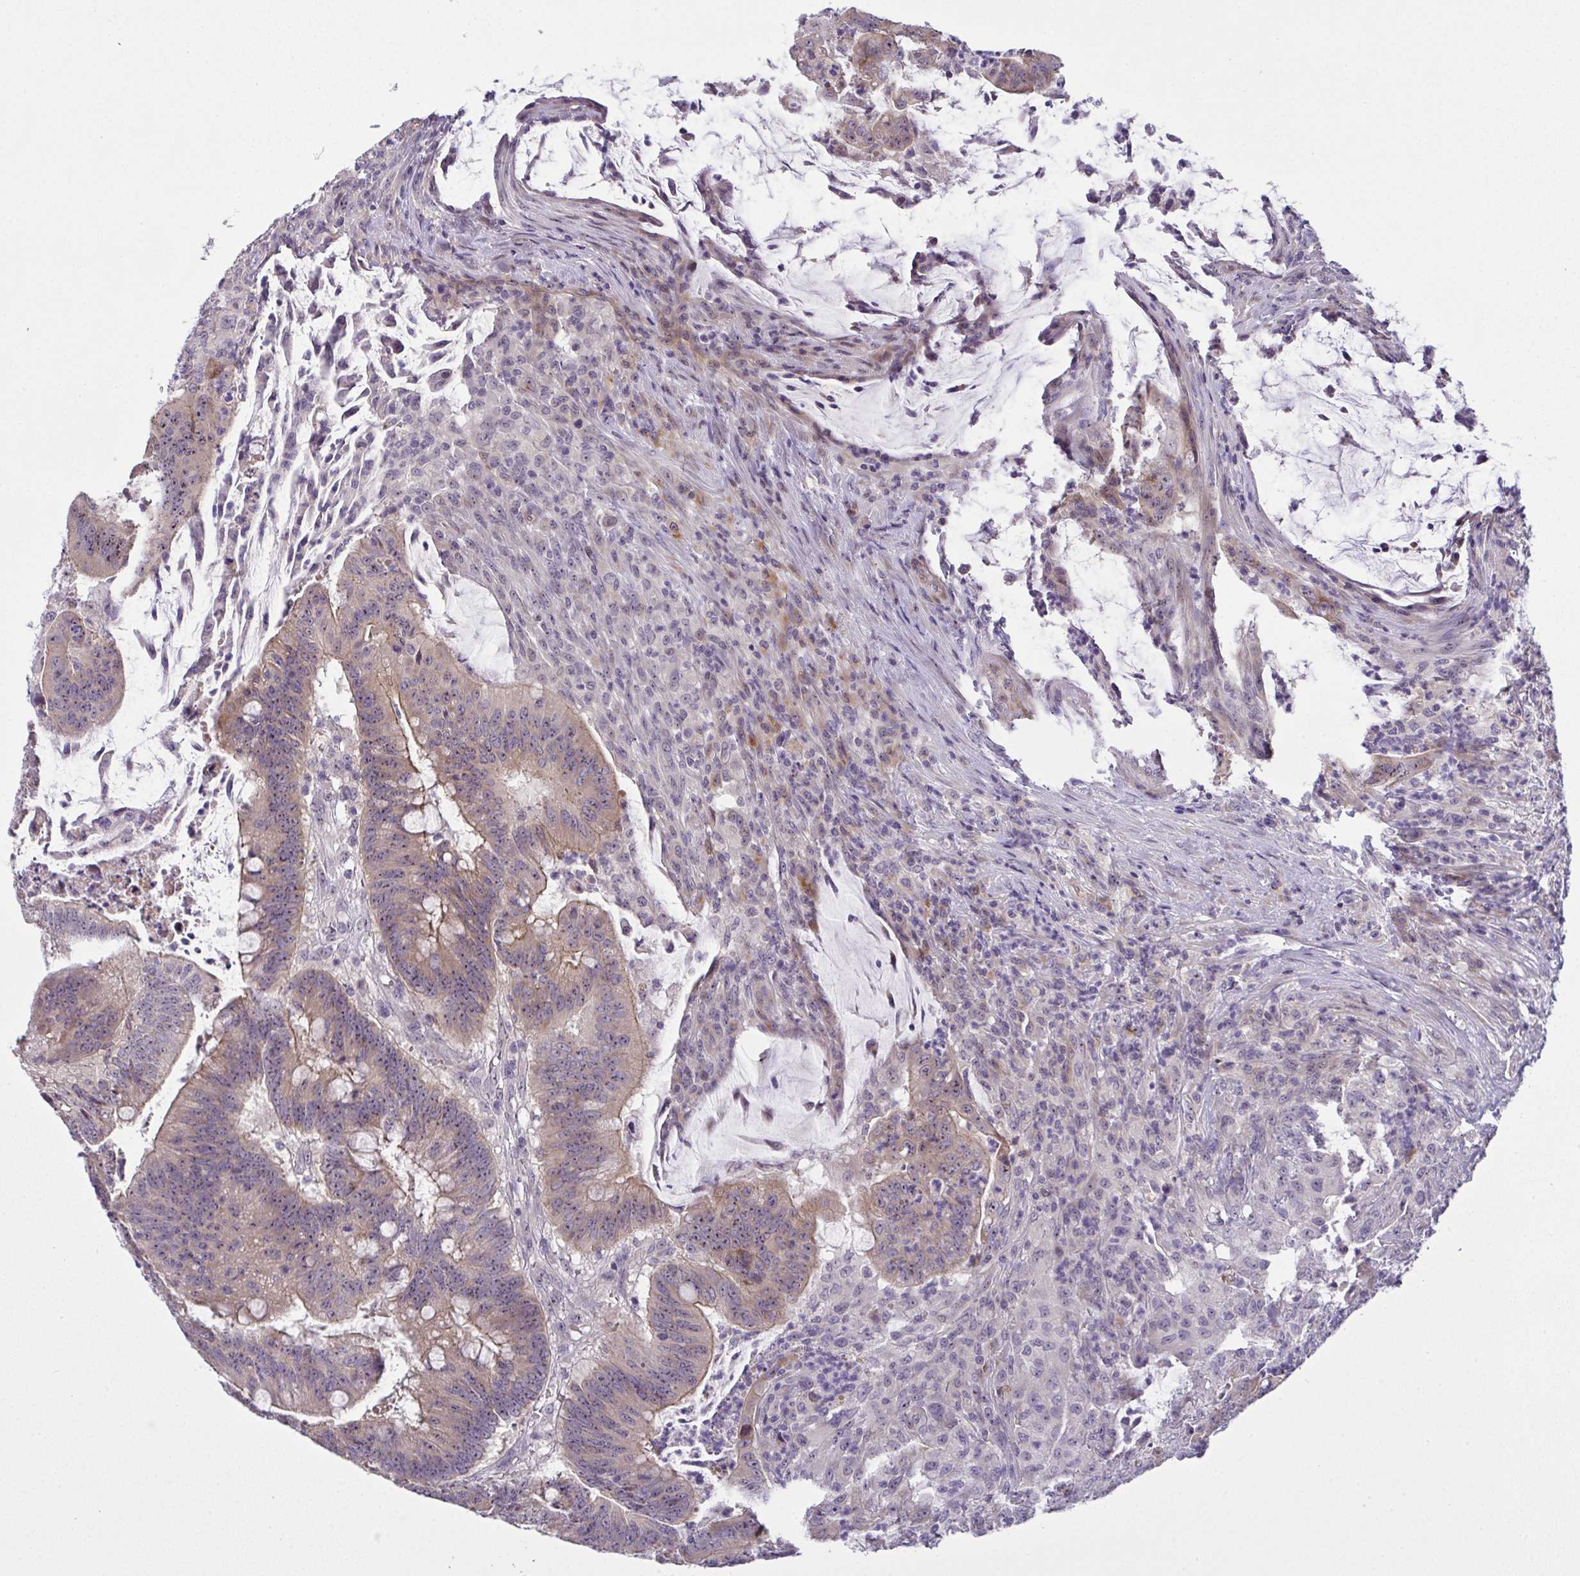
{"staining": {"intensity": "weak", "quantity": ">75%", "location": "cytoplasmic/membranous,nuclear"}, "tissue": "colorectal cancer", "cell_type": "Tumor cells", "image_type": "cancer", "snomed": [{"axis": "morphology", "description": "Adenocarcinoma, NOS"}, {"axis": "topography", "description": "Colon"}], "caption": "The image demonstrates immunohistochemical staining of colorectal adenocarcinoma. There is weak cytoplasmic/membranous and nuclear positivity is seen in approximately >75% of tumor cells.", "gene": "NT5C1A", "patient": {"sex": "female", "age": 87}}